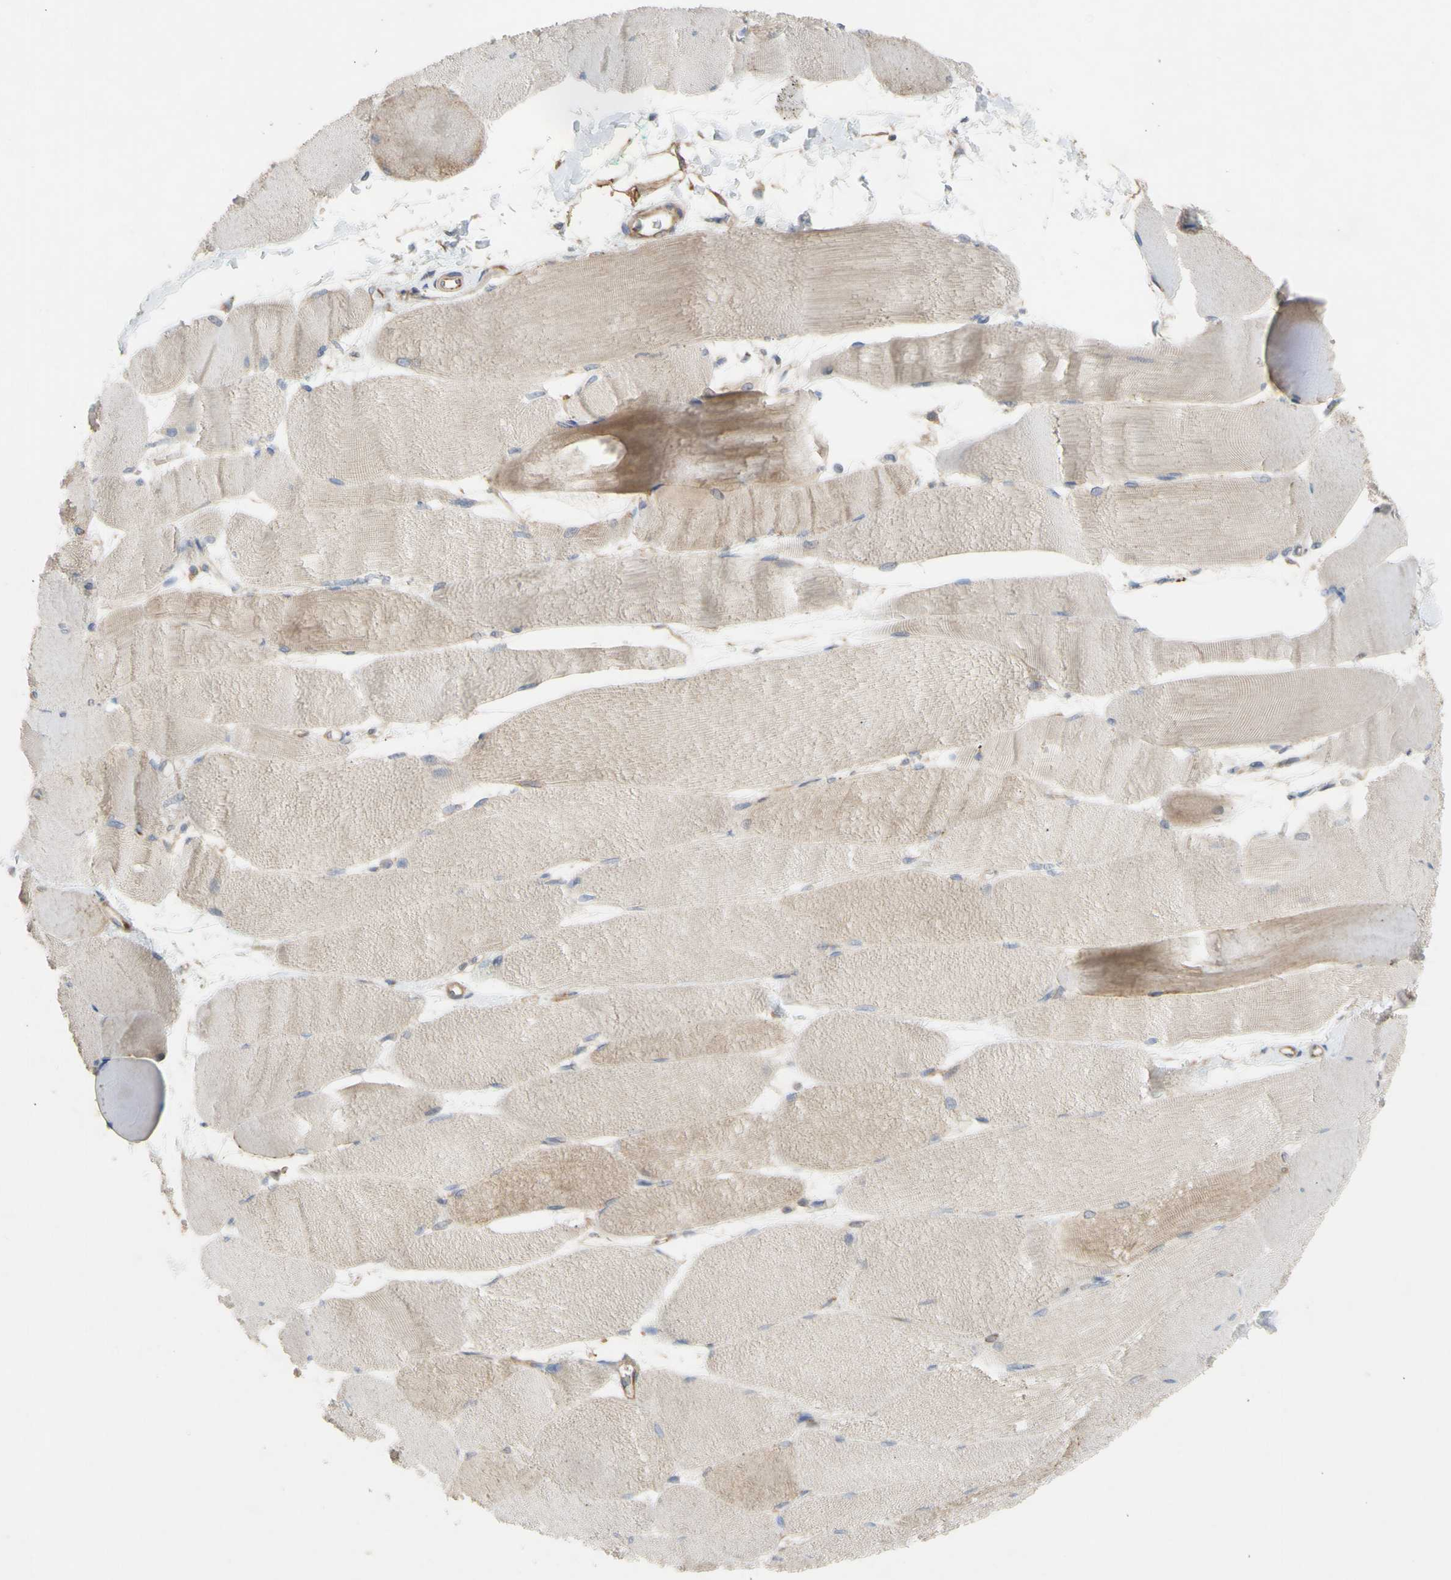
{"staining": {"intensity": "weak", "quantity": "<25%", "location": "cytoplasmic/membranous"}, "tissue": "skeletal muscle", "cell_type": "Myocytes", "image_type": "normal", "snomed": [{"axis": "morphology", "description": "Normal tissue, NOS"}, {"axis": "morphology", "description": "Squamous cell carcinoma, NOS"}, {"axis": "topography", "description": "Skeletal muscle"}], "caption": "The photomicrograph demonstrates no significant staining in myocytes of skeletal muscle.", "gene": "EIF2S3", "patient": {"sex": "male", "age": 51}}